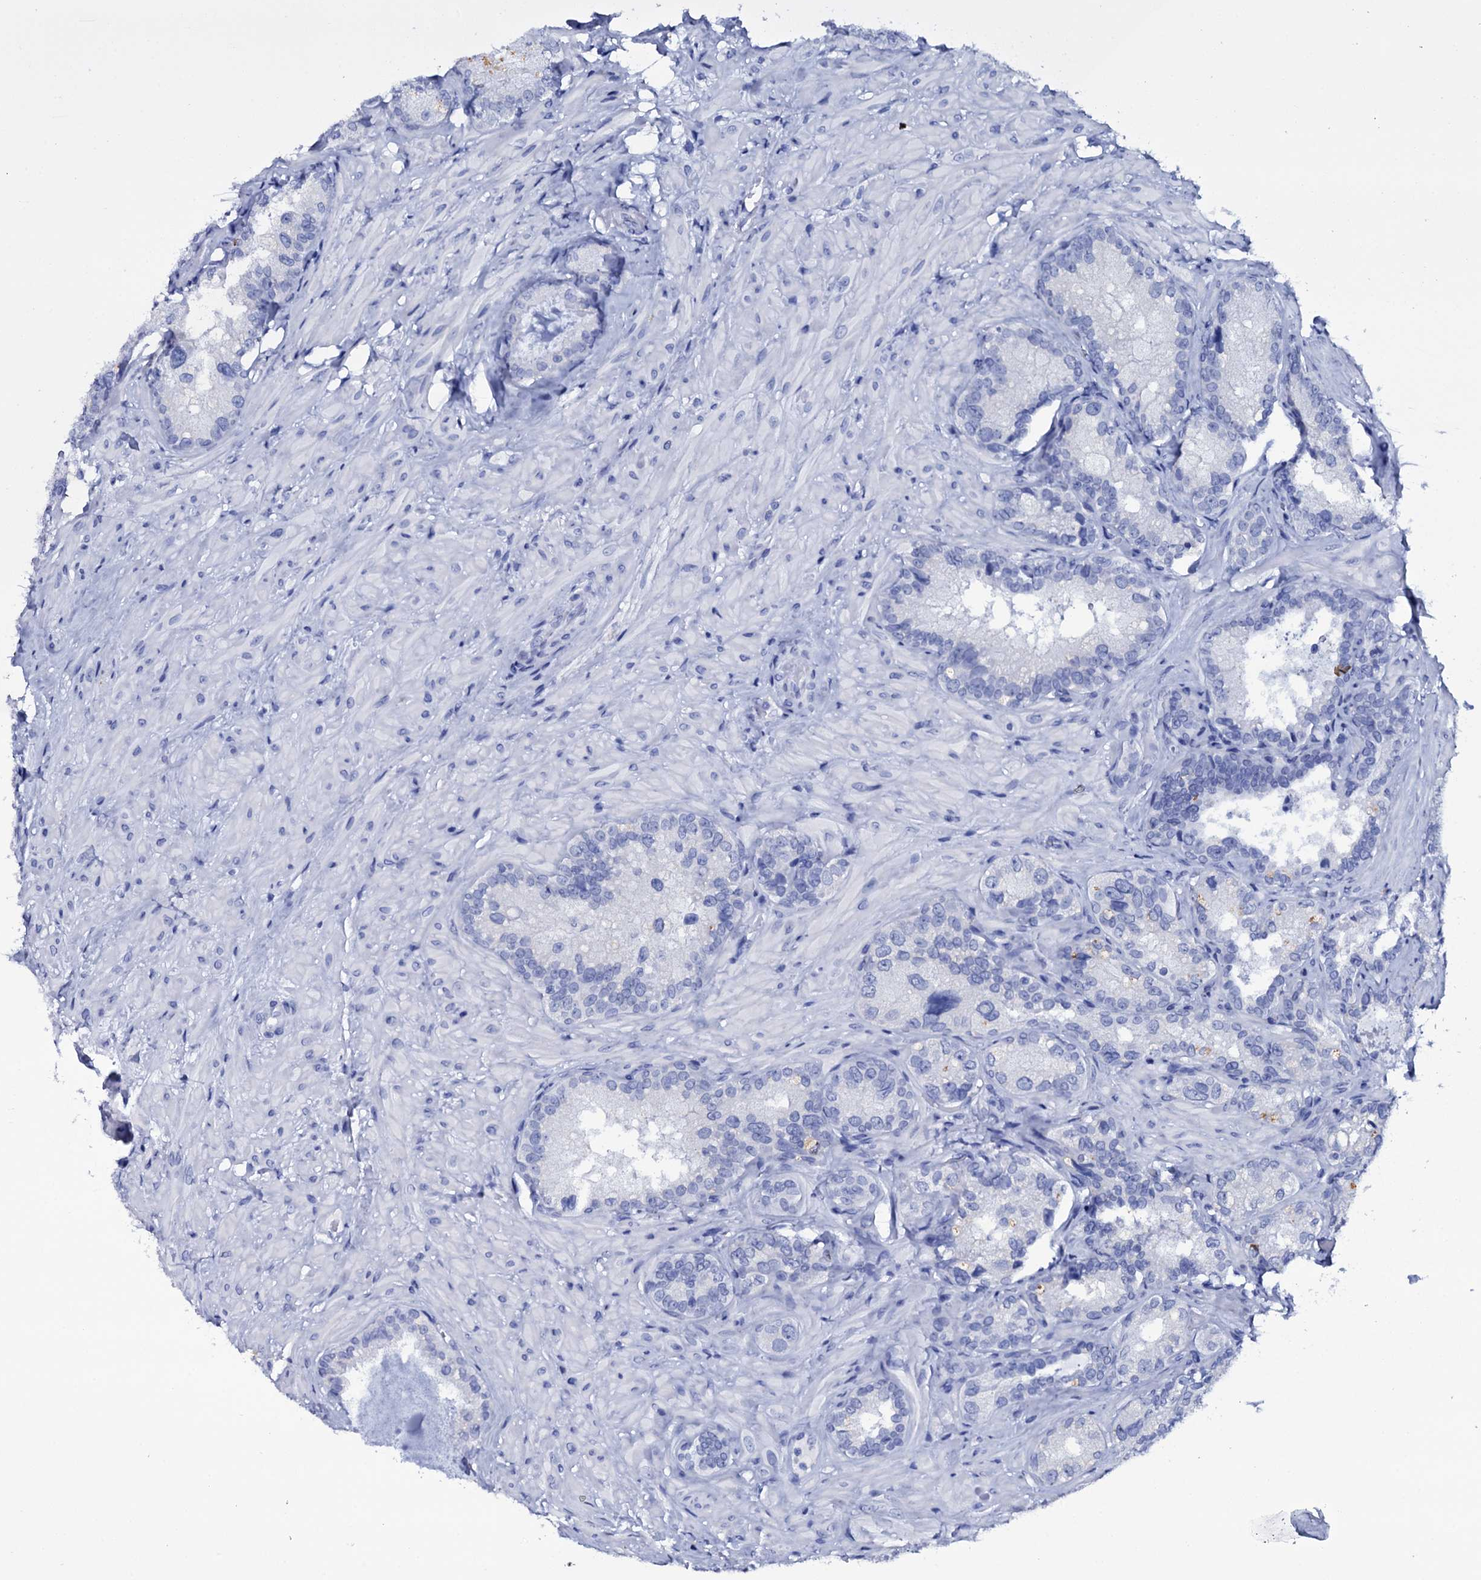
{"staining": {"intensity": "negative", "quantity": "none", "location": "none"}, "tissue": "seminal vesicle", "cell_type": "Glandular cells", "image_type": "normal", "snomed": [{"axis": "morphology", "description": "Normal tissue, NOS"}, {"axis": "topography", "description": "Seminal veicle"}, {"axis": "topography", "description": "Peripheral nerve tissue"}], "caption": "Histopathology image shows no protein expression in glandular cells of benign seminal vesicle. Nuclei are stained in blue.", "gene": "ITPRID2", "patient": {"sex": "male", "age": 67}}